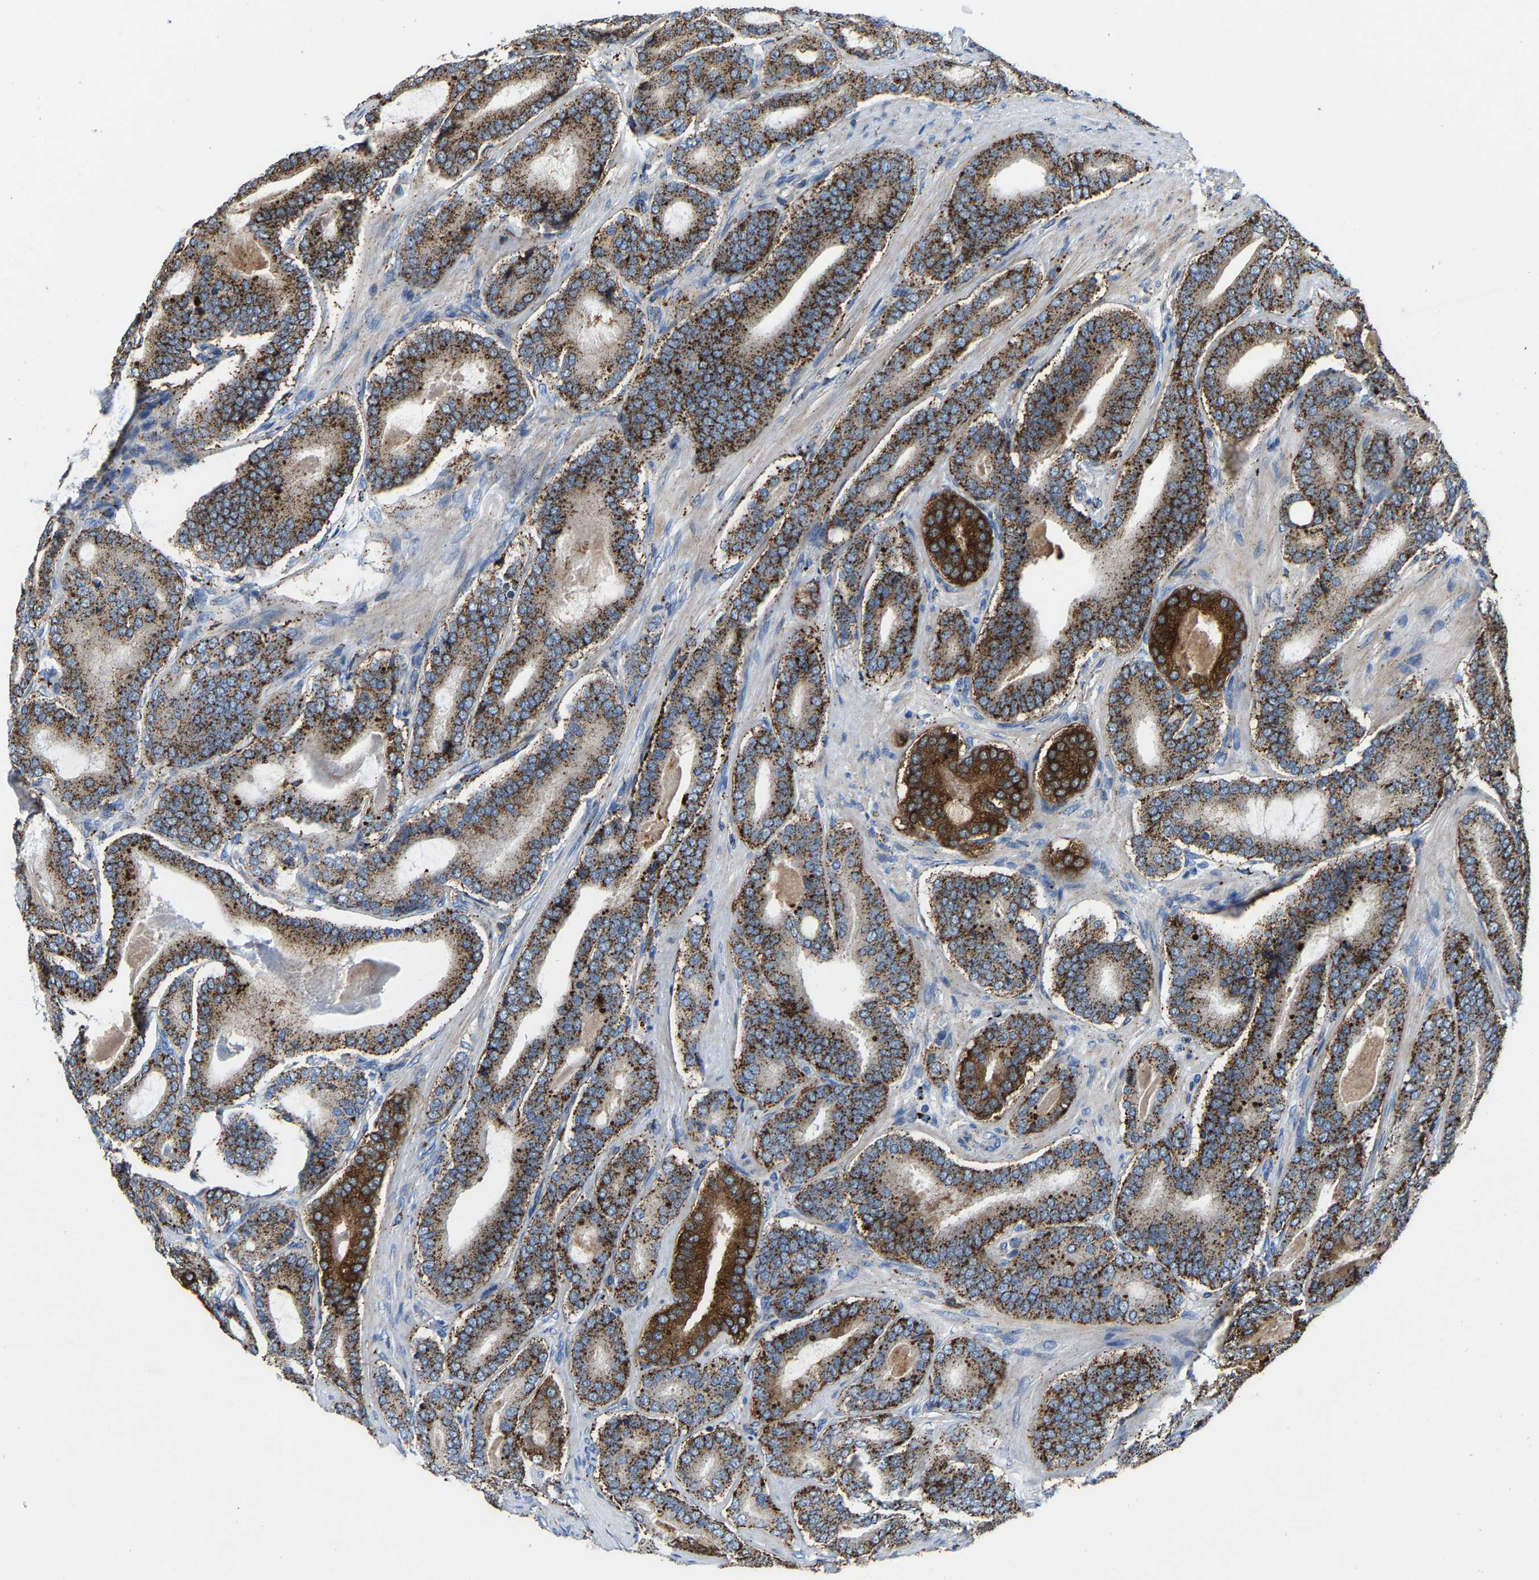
{"staining": {"intensity": "strong", "quantity": ">75%", "location": "cytoplasmic/membranous"}, "tissue": "prostate cancer", "cell_type": "Tumor cells", "image_type": "cancer", "snomed": [{"axis": "morphology", "description": "Adenocarcinoma, High grade"}, {"axis": "topography", "description": "Prostate"}], "caption": "Protein staining of prostate cancer (high-grade adenocarcinoma) tissue exhibits strong cytoplasmic/membranous positivity in approximately >75% of tumor cells.", "gene": "DPP7", "patient": {"sex": "male", "age": 60}}